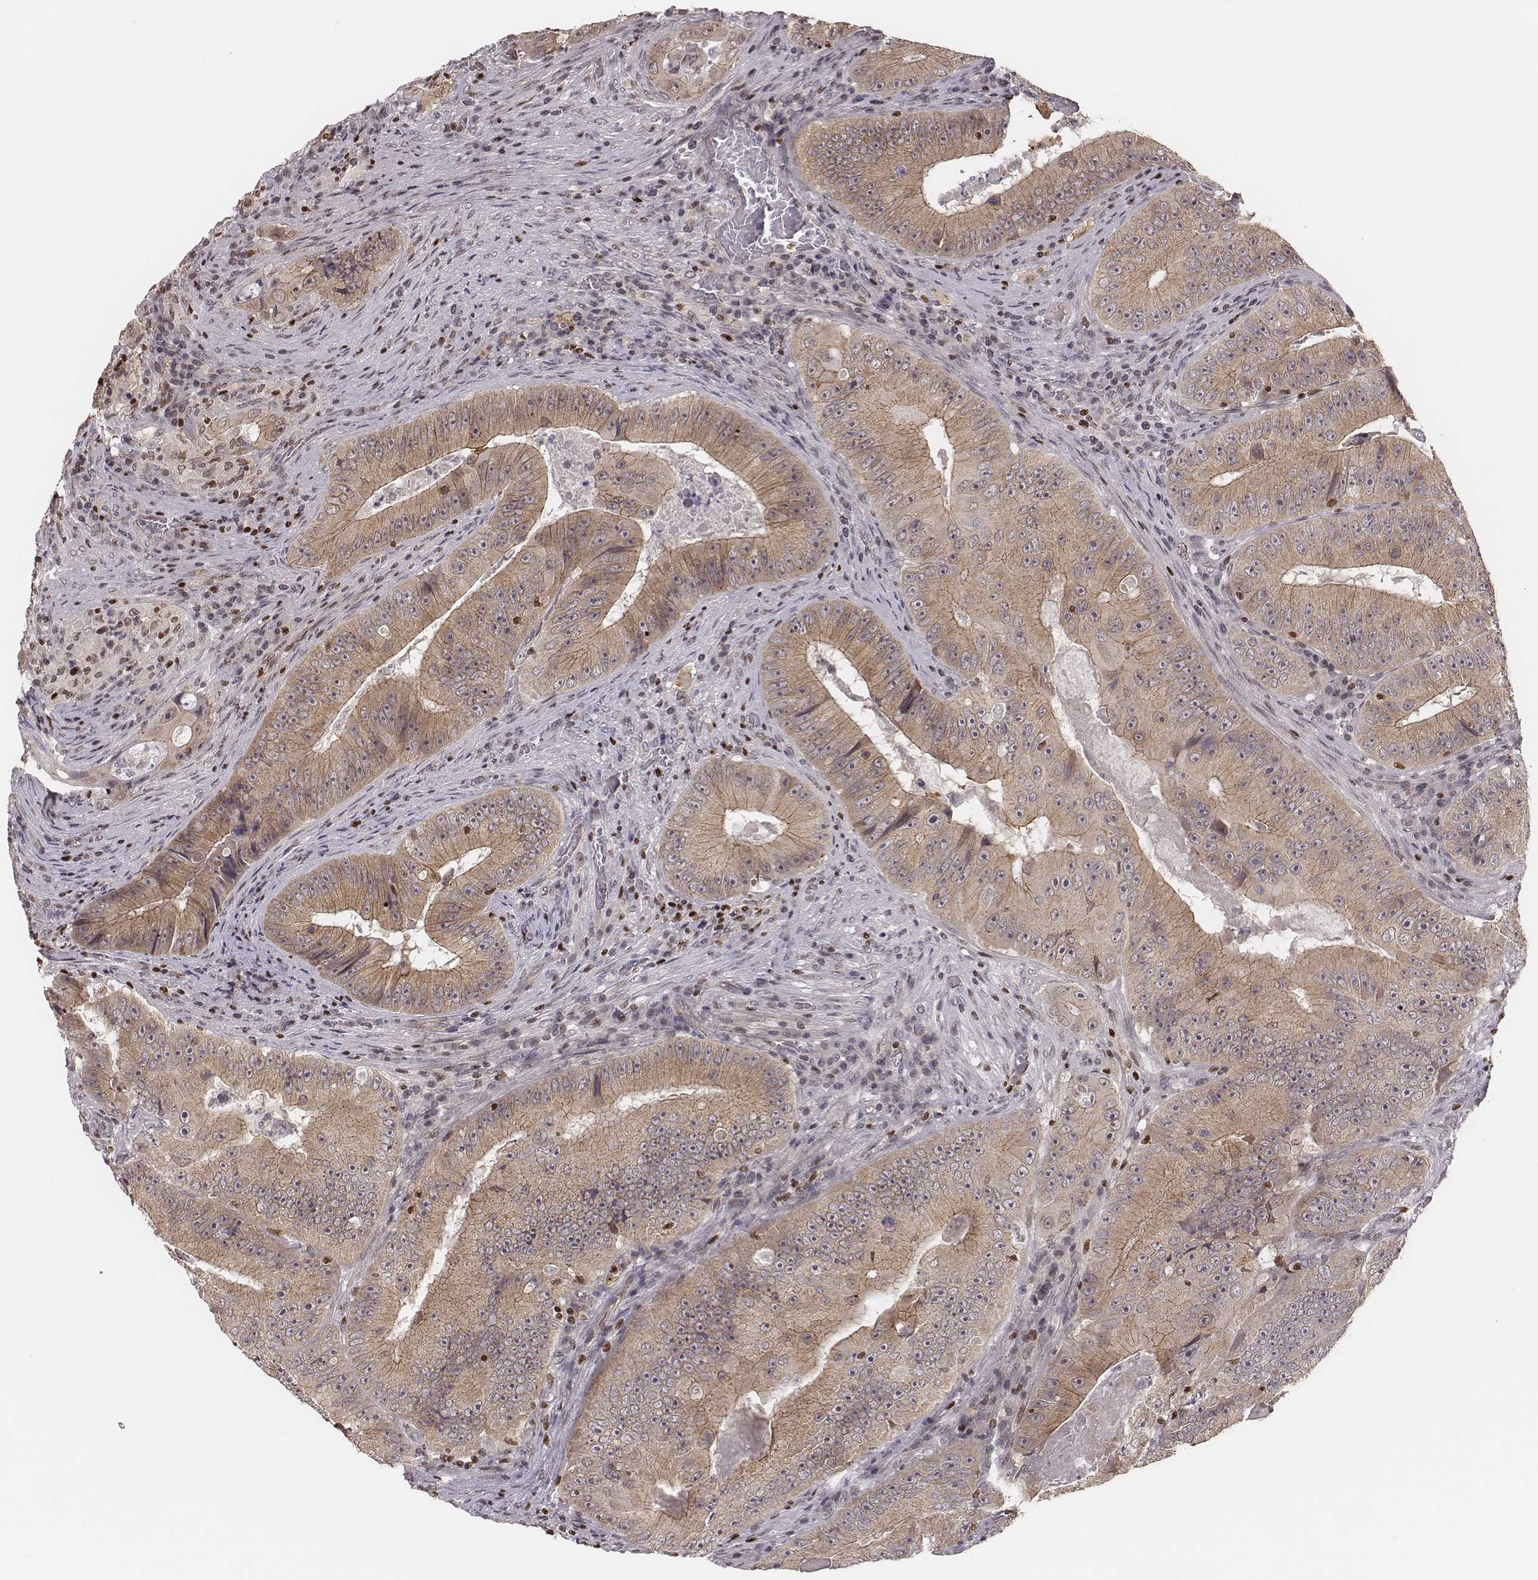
{"staining": {"intensity": "moderate", "quantity": "25%-75%", "location": "cytoplasmic/membranous"}, "tissue": "colorectal cancer", "cell_type": "Tumor cells", "image_type": "cancer", "snomed": [{"axis": "morphology", "description": "Adenocarcinoma, NOS"}, {"axis": "topography", "description": "Colon"}], "caption": "Colorectal adenocarcinoma tissue displays moderate cytoplasmic/membranous positivity in approximately 25%-75% of tumor cells", "gene": "WDR59", "patient": {"sex": "female", "age": 86}}